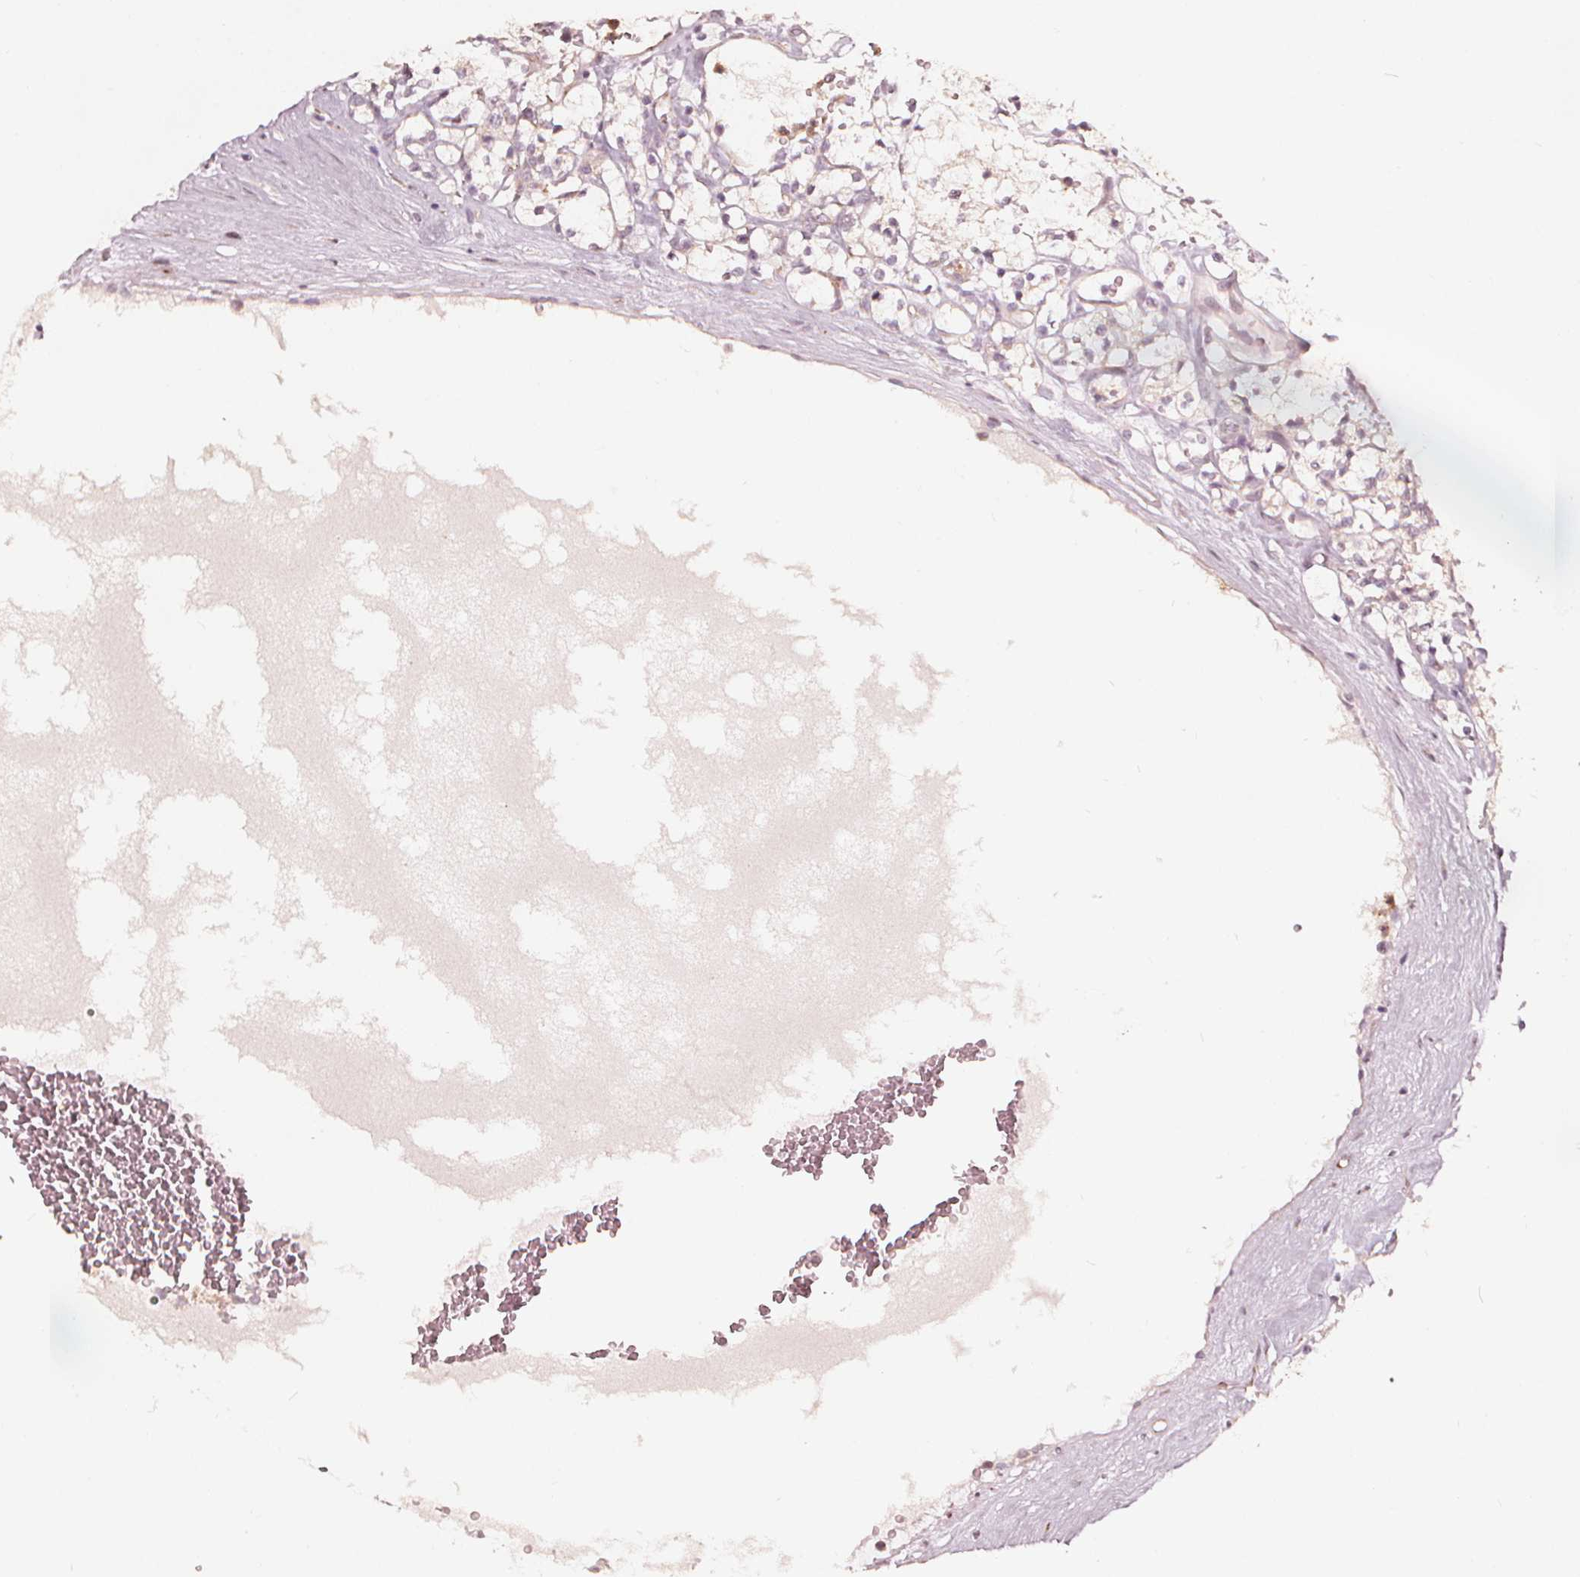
{"staining": {"intensity": "negative", "quantity": "none", "location": "none"}, "tissue": "renal cancer", "cell_type": "Tumor cells", "image_type": "cancer", "snomed": [{"axis": "morphology", "description": "Adenocarcinoma, NOS"}, {"axis": "topography", "description": "Kidney"}], "caption": "This is an immunohistochemistry (IHC) photomicrograph of renal cancer. There is no expression in tumor cells.", "gene": "NPC1L1", "patient": {"sex": "female", "age": 69}}